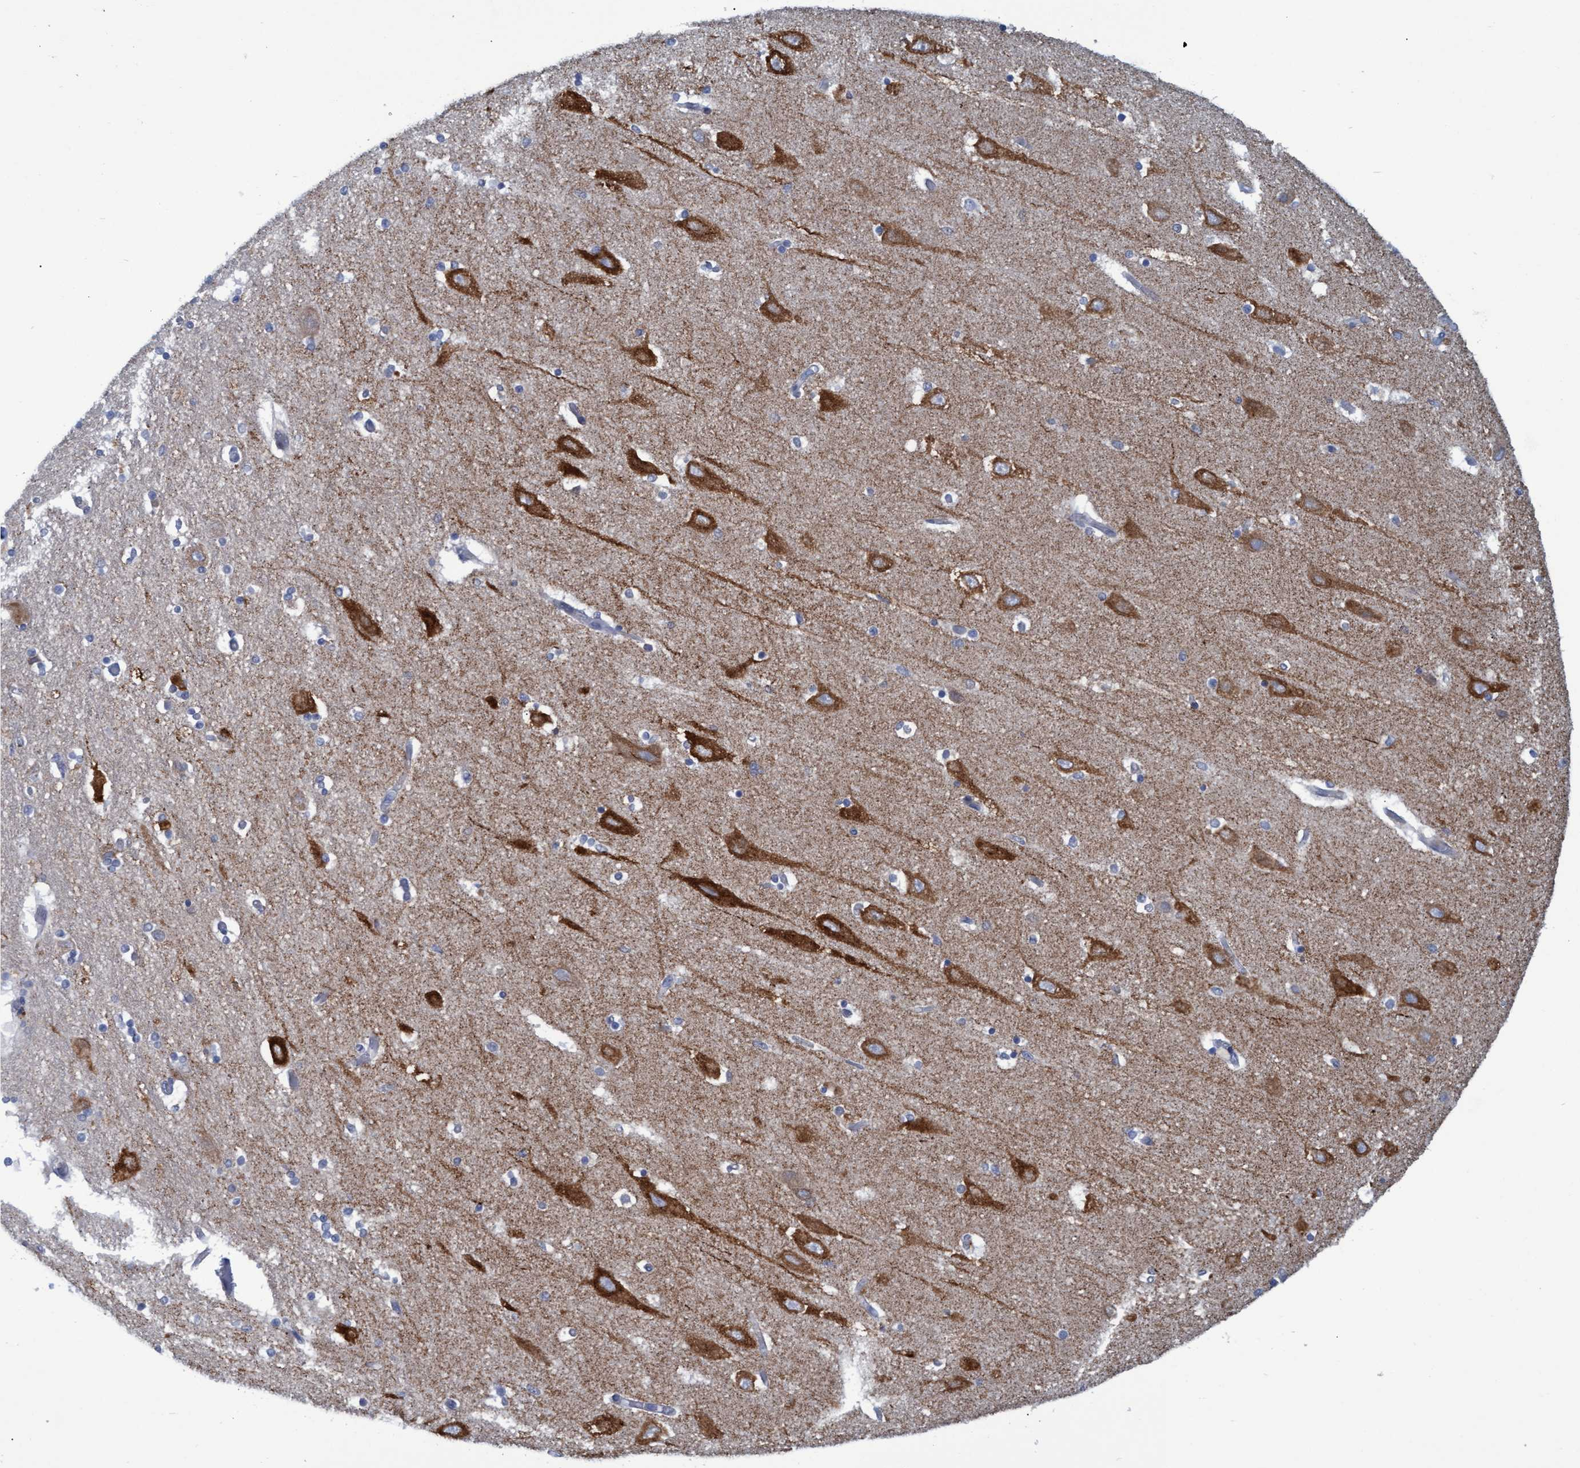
{"staining": {"intensity": "negative", "quantity": "none", "location": "none"}, "tissue": "hippocampus", "cell_type": "Glial cells", "image_type": "normal", "snomed": [{"axis": "morphology", "description": "Normal tissue, NOS"}, {"axis": "topography", "description": "Hippocampus"}], "caption": "IHC image of benign hippocampus: hippocampus stained with DAB displays no significant protein staining in glial cells.", "gene": "SSTR3", "patient": {"sex": "female", "age": 54}}